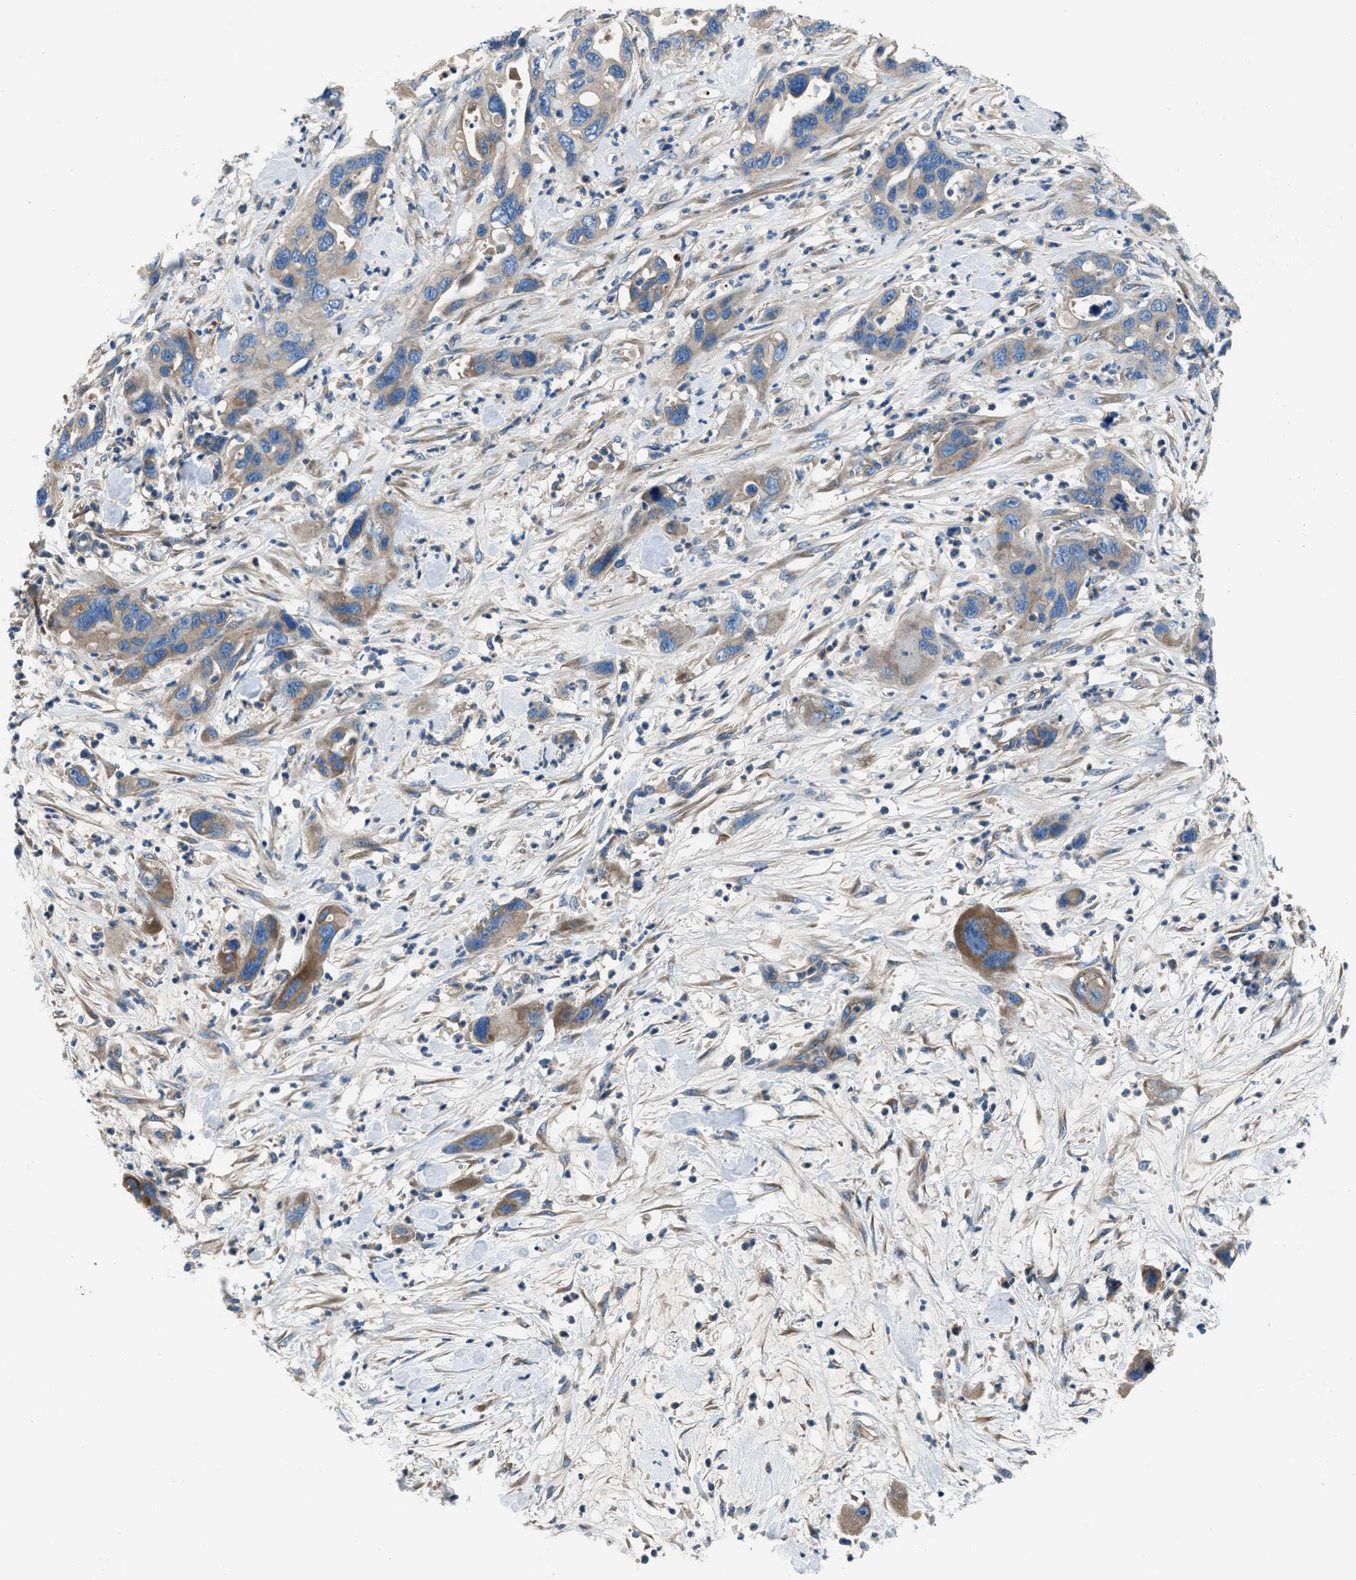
{"staining": {"intensity": "moderate", "quantity": "25%-75%", "location": "cytoplasmic/membranous"}, "tissue": "pancreatic cancer", "cell_type": "Tumor cells", "image_type": "cancer", "snomed": [{"axis": "morphology", "description": "Adenocarcinoma, NOS"}, {"axis": "topography", "description": "Pancreas"}], "caption": "This is an image of immunohistochemistry staining of pancreatic cancer, which shows moderate expression in the cytoplasmic/membranous of tumor cells.", "gene": "SLC38A6", "patient": {"sex": "female", "age": 71}}